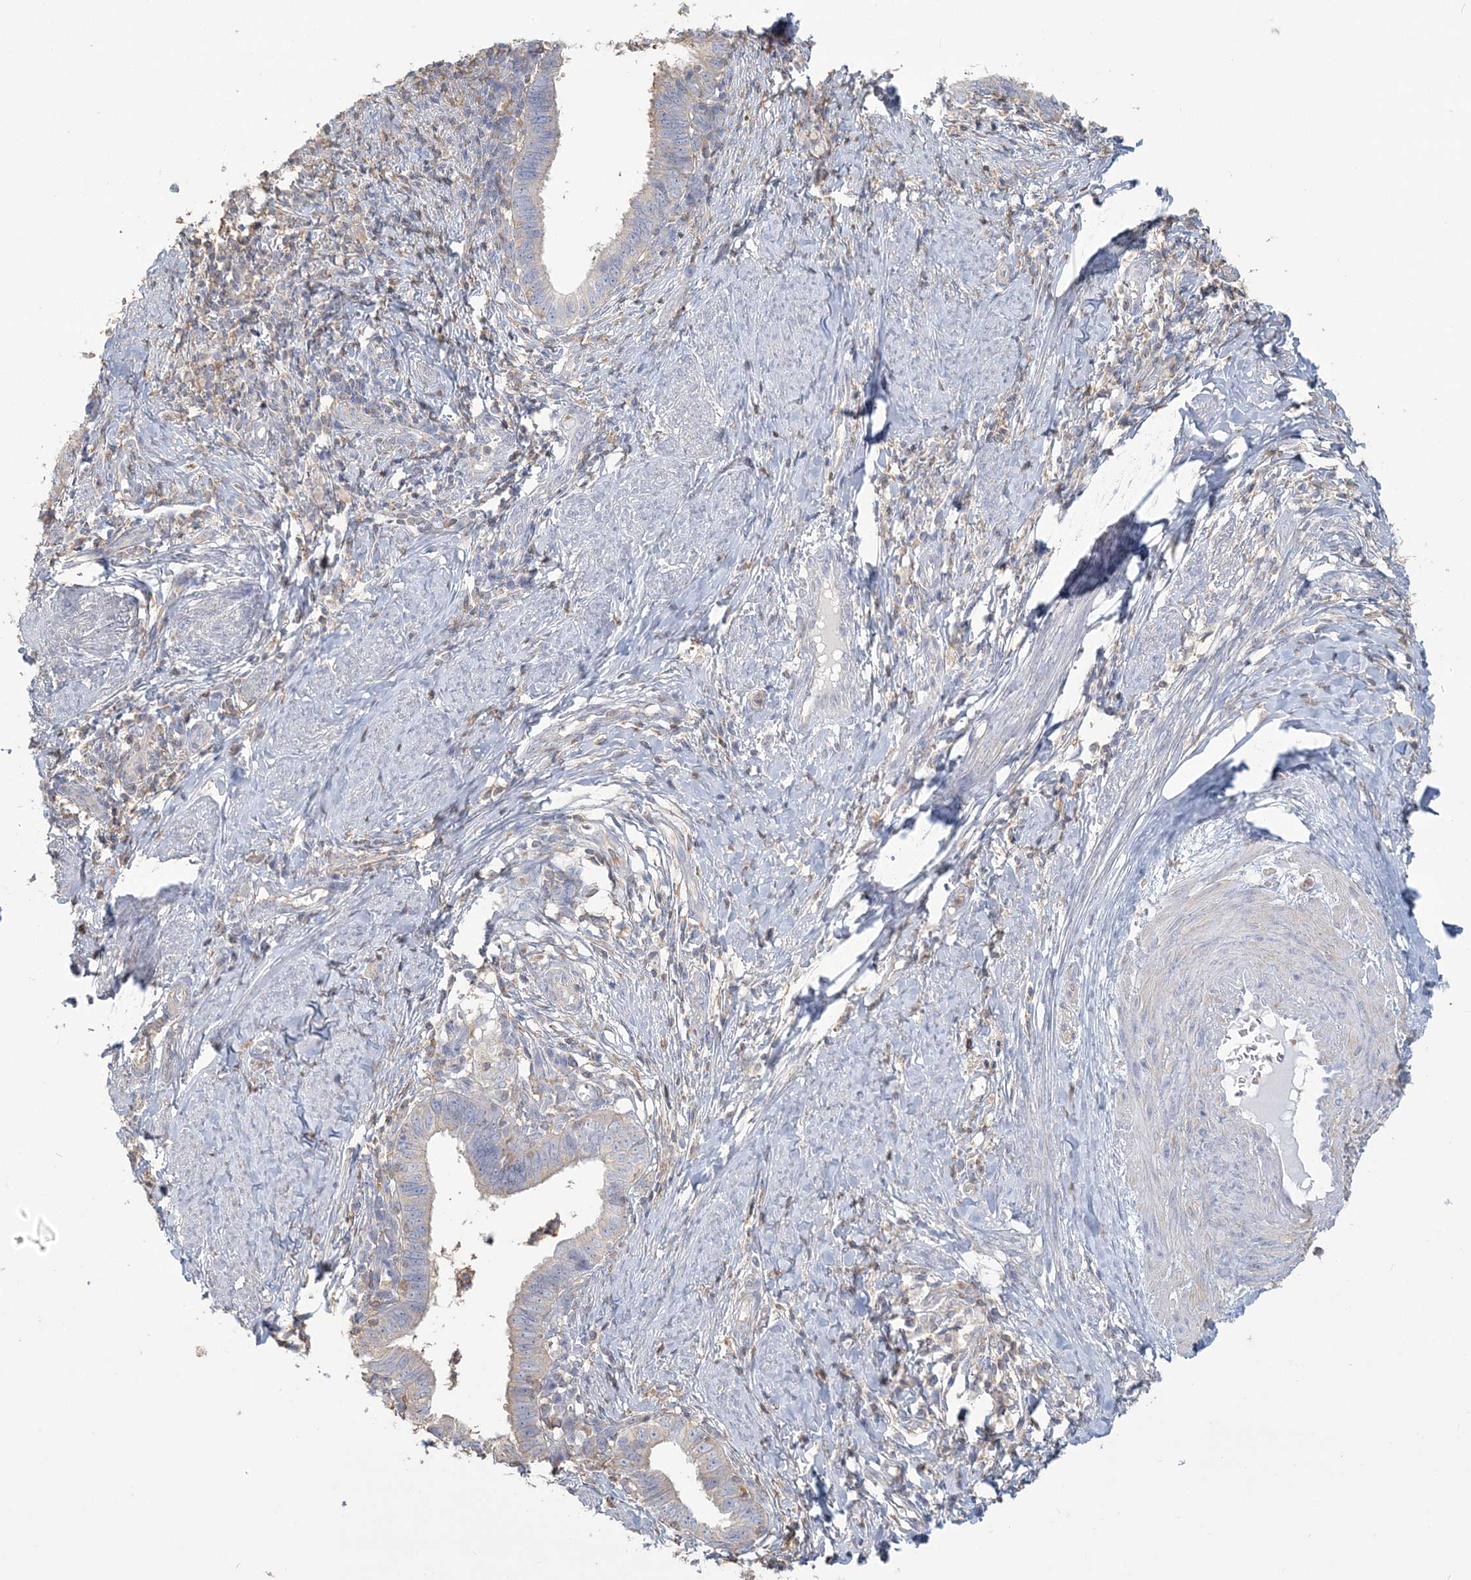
{"staining": {"intensity": "negative", "quantity": "none", "location": "none"}, "tissue": "cervical cancer", "cell_type": "Tumor cells", "image_type": "cancer", "snomed": [{"axis": "morphology", "description": "Adenocarcinoma, NOS"}, {"axis": "topography", "description": "Cervix"}], "caption": "Immunohistochemical staining of human cervical adenocarcinoma shows no significant positivity in tumor cells.", "gene": "ANKS1A", "patient": {"sex": "female", "age": 36}}